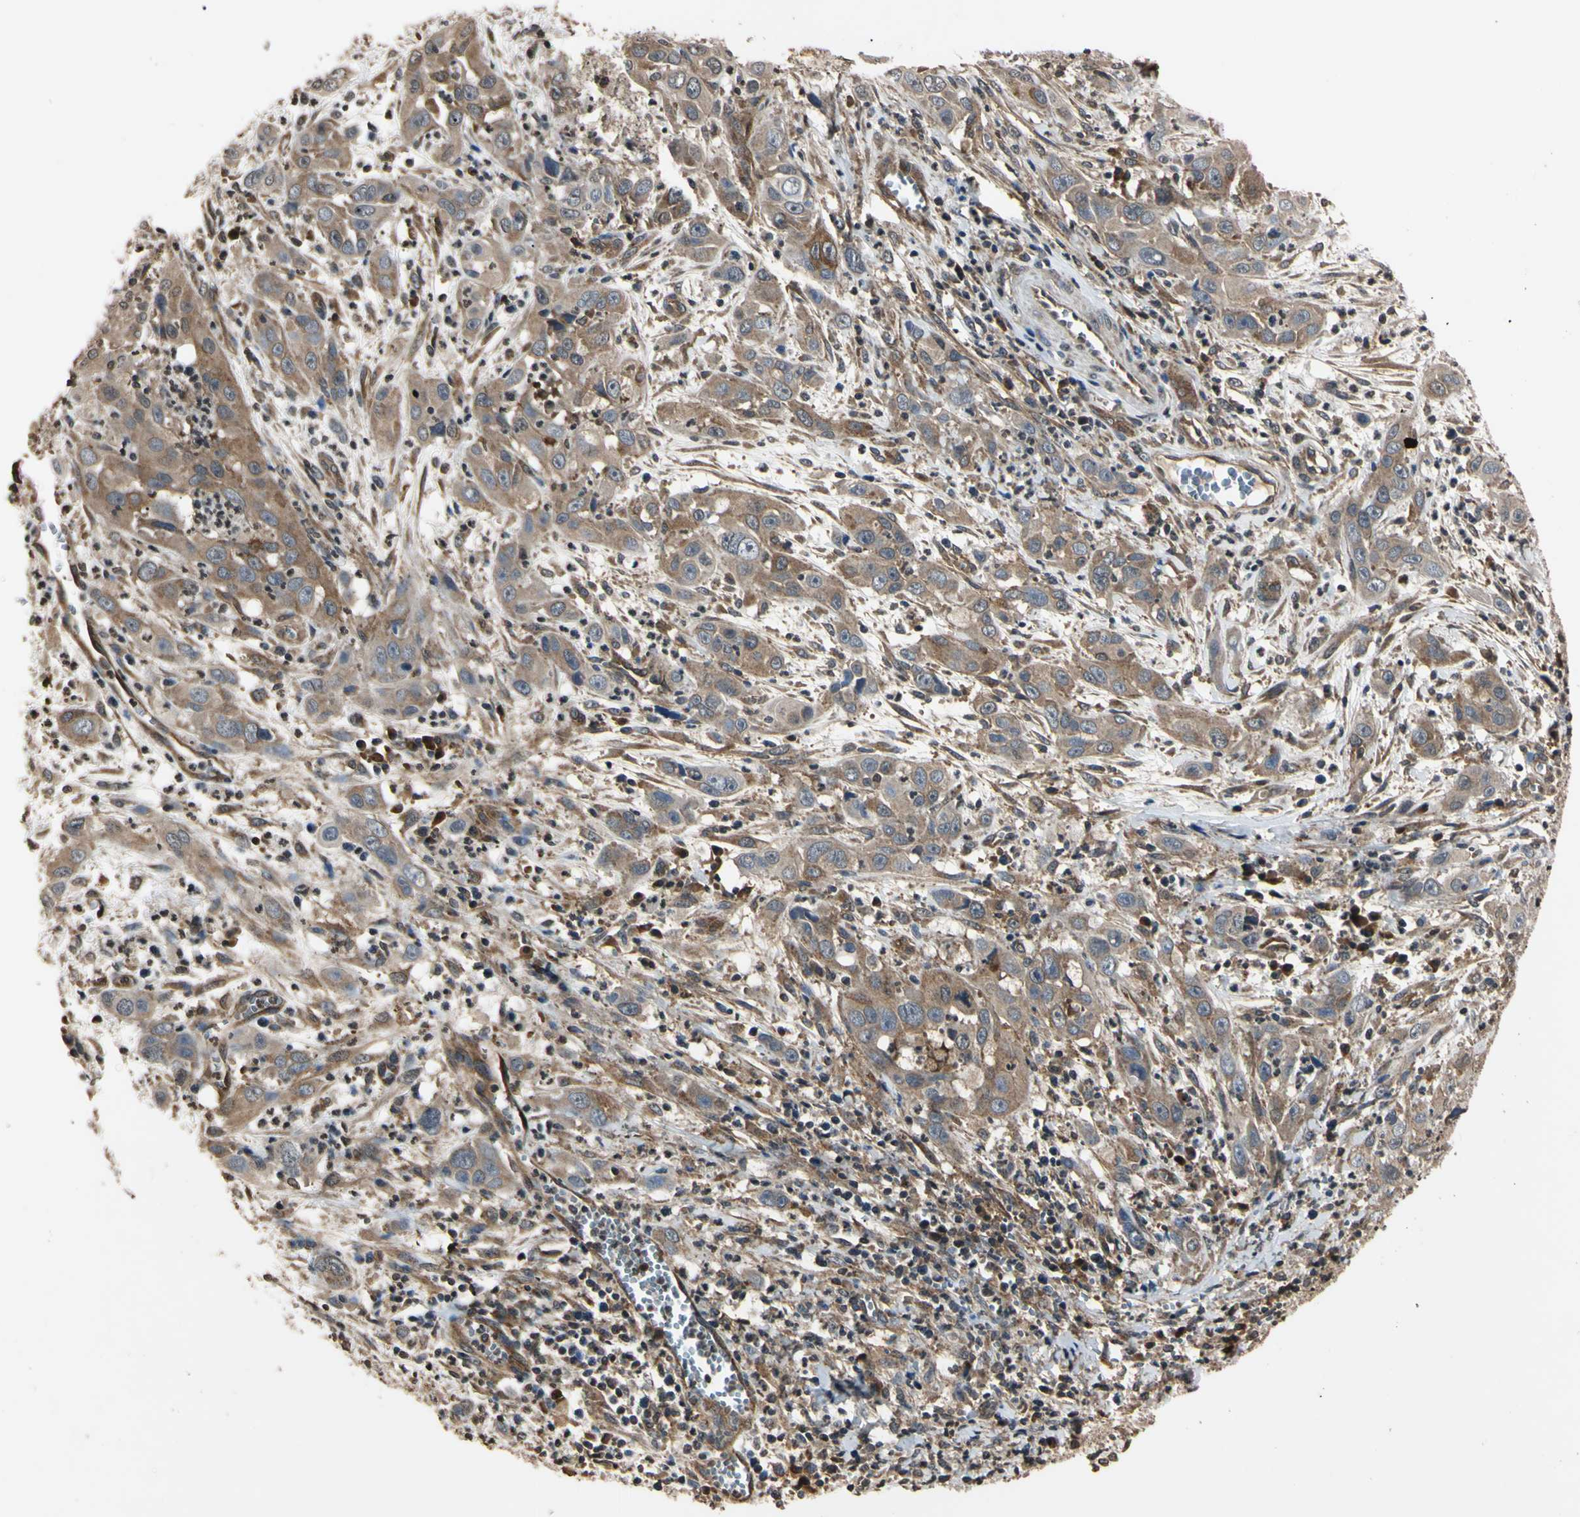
{"staining": {"intensity": "moderate", "quantity": ">75%", "location": "cytoplasmic/membranous"}, "tissue": "cervical cancer", "cell_type": "Tumor cells", "image_type": "cancer", "snomed": [{"axis": "morphology", "description": "Squamous cell carcinoma, NOS"}, {"axis": "topography", "description": "Cervix"}], "caption": "Tumor cells show medium levels of moderate cytoplasmic/membranous expression in approximately >75% of cells in human cervical cancer. (DAB = brown stain, brightfield microscopy at high magnification).", "gene": "EPN1", "patient": {"sex": "female", "age": 32}}